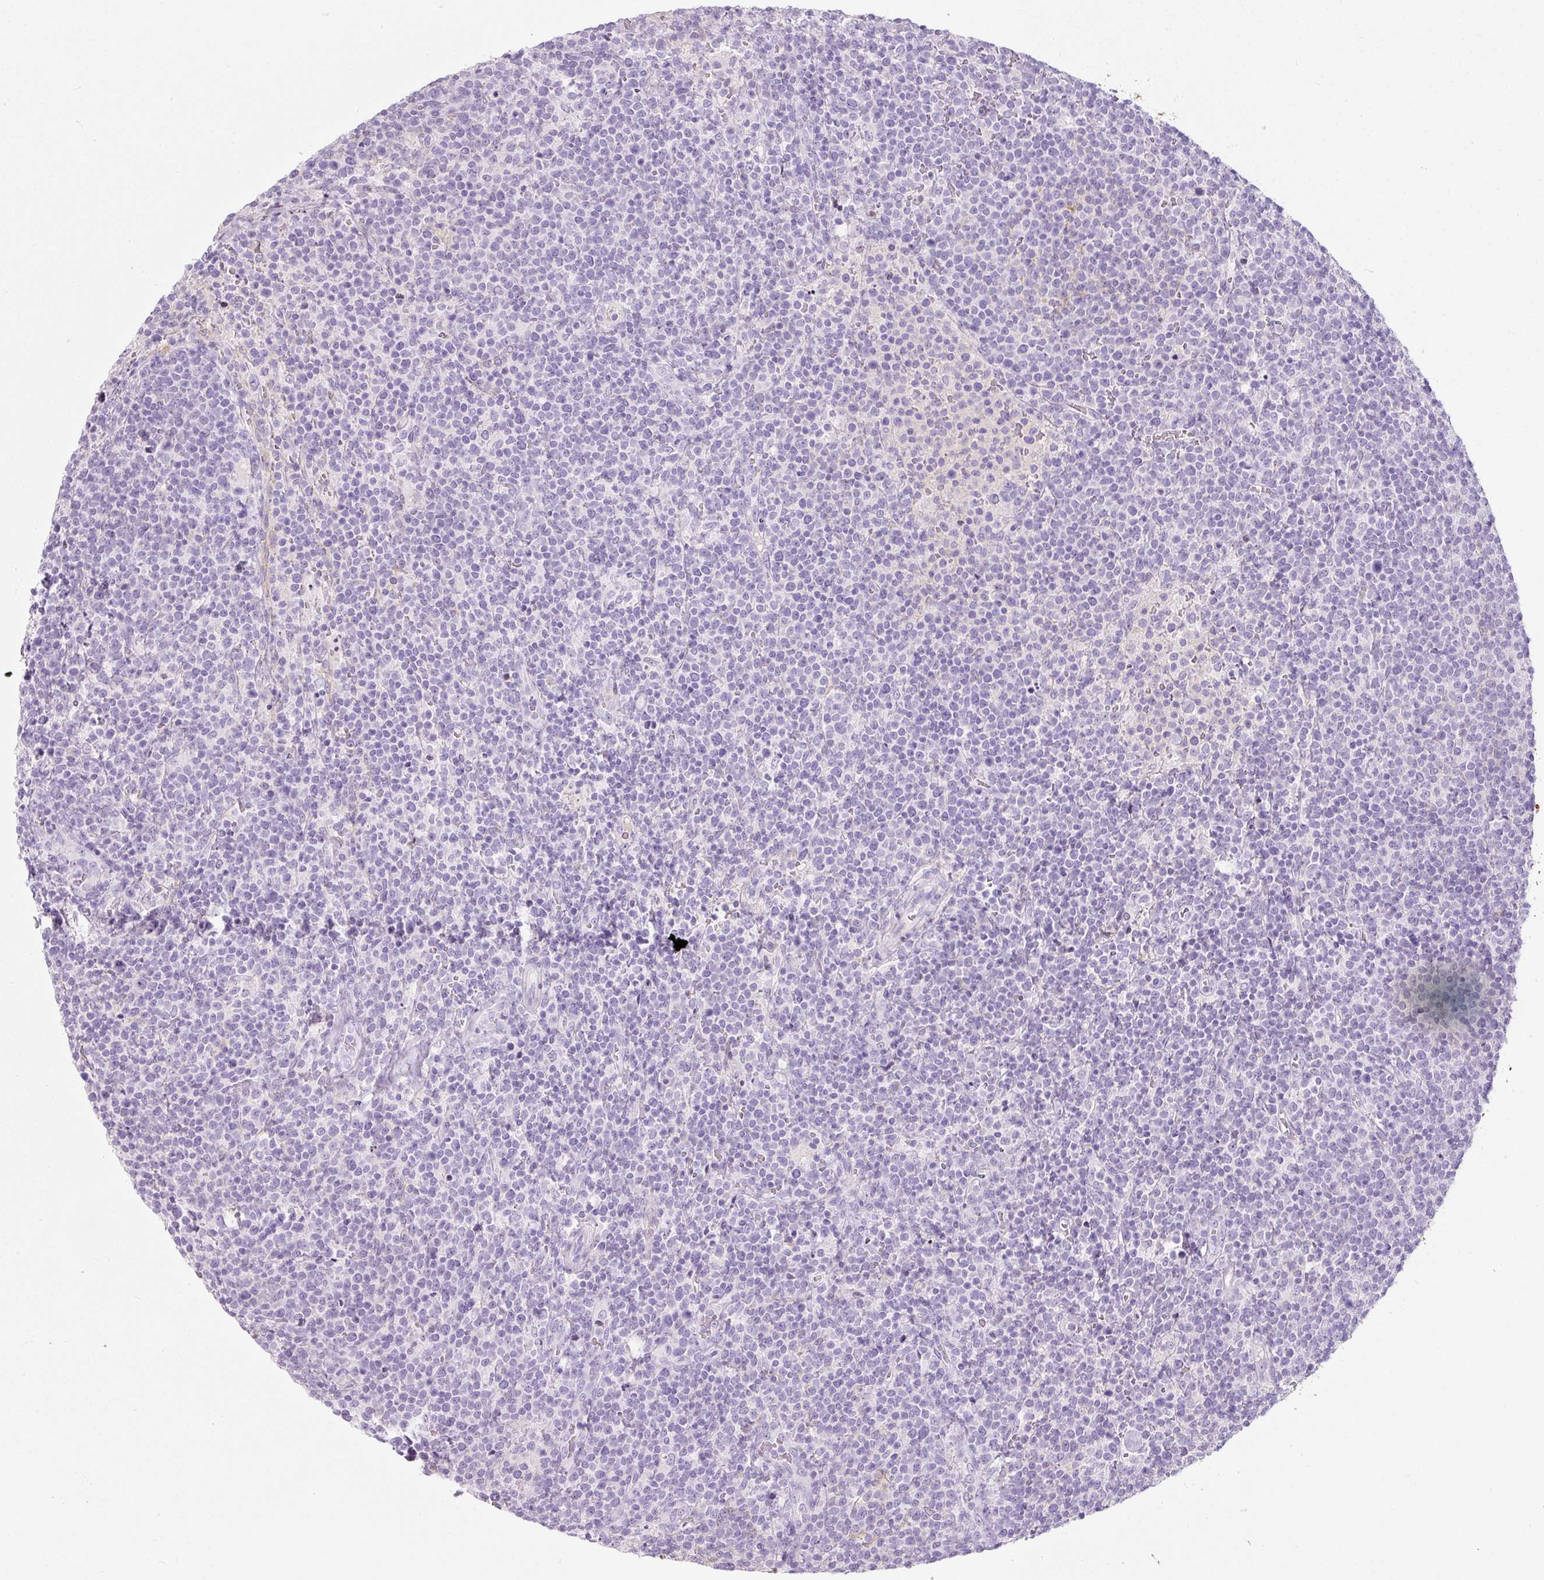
{"staining": {"intensity": "negative", "quantity": "none", "location": "none"}, "tissue": "lymphoma", "cell_type": "Tumor cells", "image_type": "cancer", "snomed": [{"axis": "morphology", "description": "Malignant lymphoma, non-Hodgkin's type, High grade"}, {"axis": "topography", "description": "Lymph node"}], "caption": "The micrograph shows no significant expression in tumor cells of high-grade malignant lymphoma, non-Hodgkin's type.", "gene": "DNM1", "patient": {"sex": "male", "age": 61}}